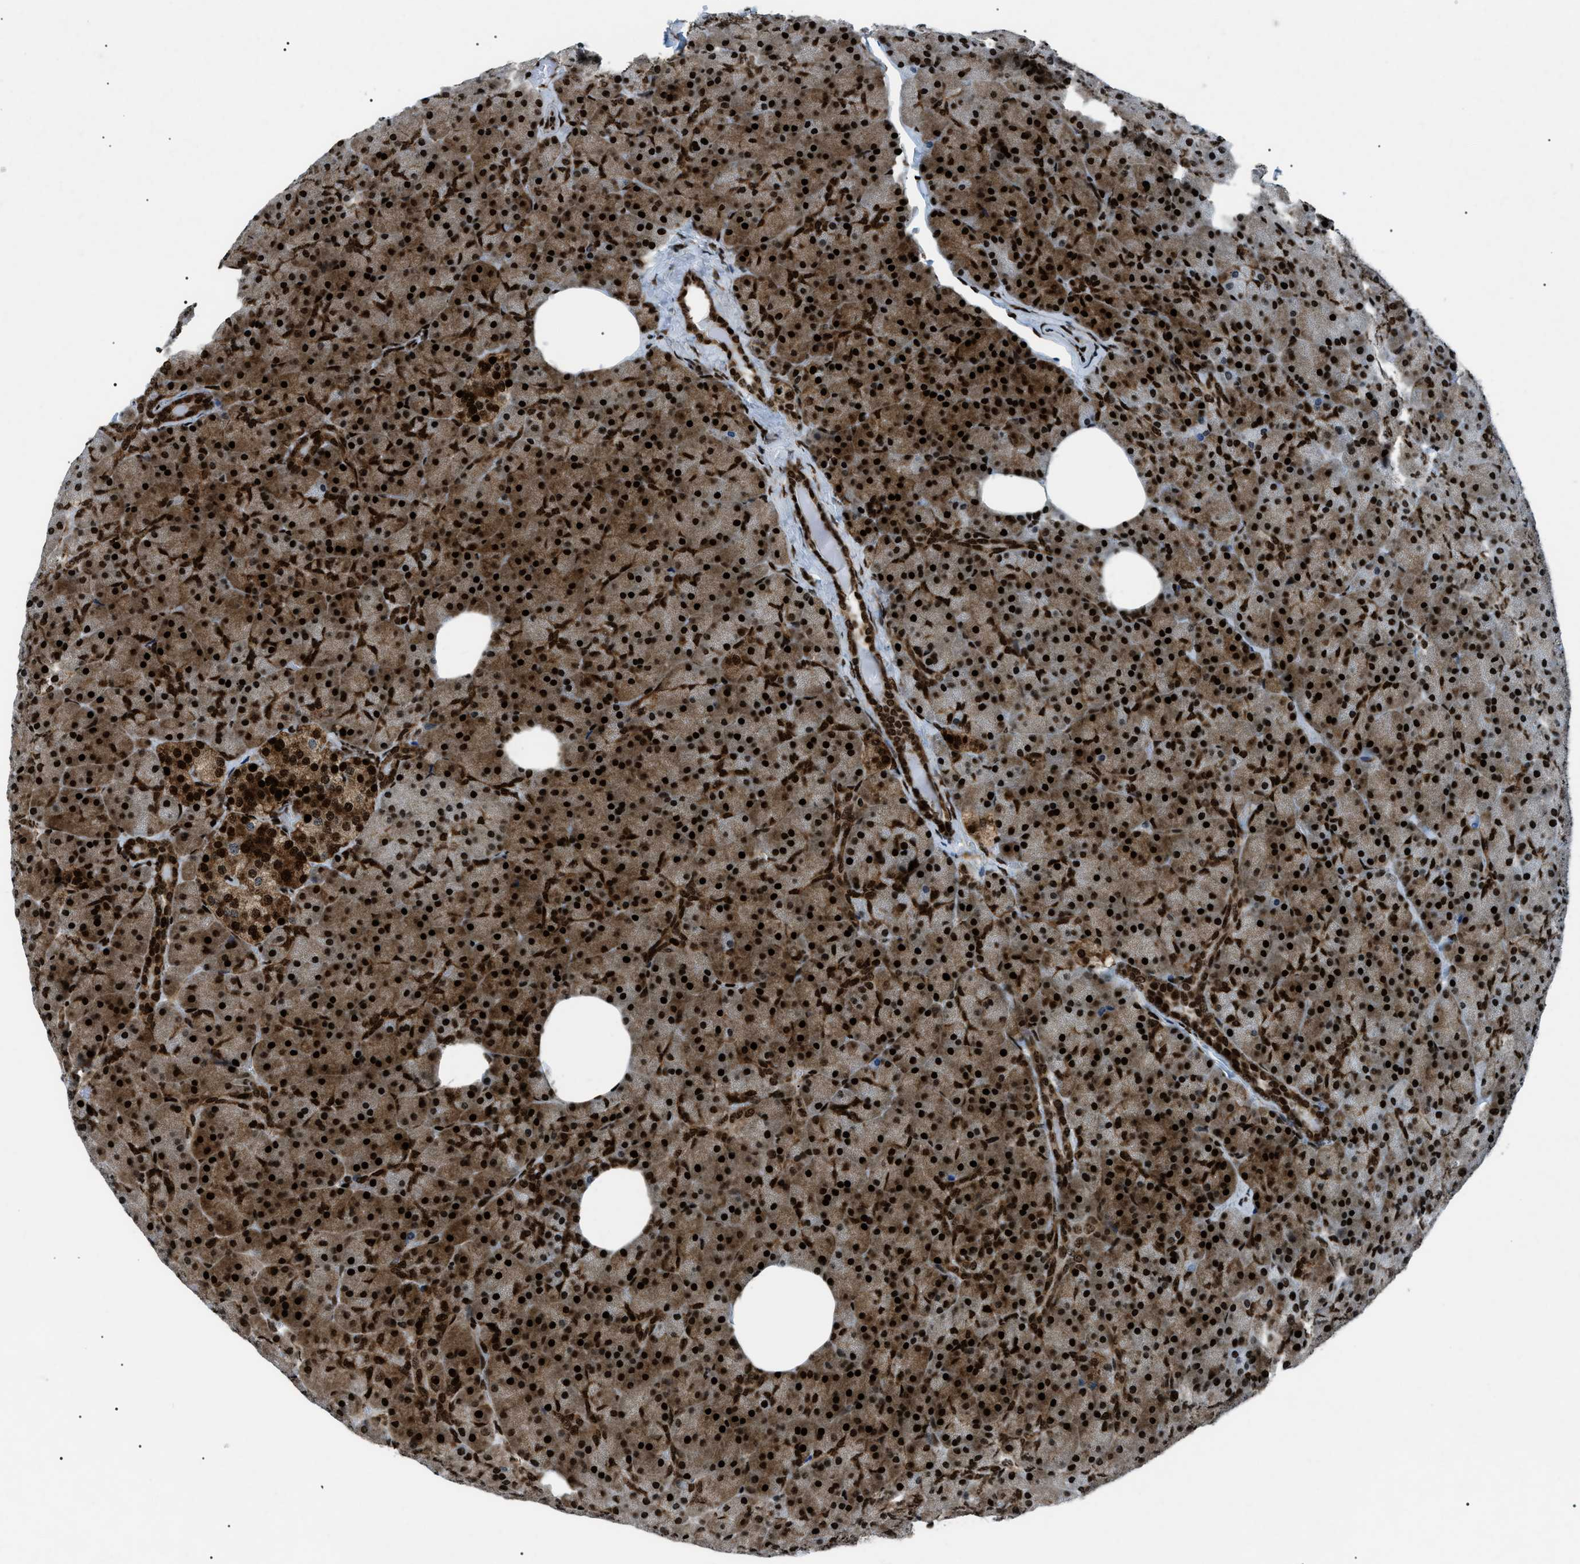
{"staining": {"intensity": "strong", "quantity": ">75%", "location": "cytoplasmic/membranous,nuclear"}, "tissue": "pancreas", "cell_type": "Exocrine glandular cells", "image_type": "normal", "snomed": [{"axis": "morphology", "description": "Normal tissue, NOS"}, {"axis": "topography", "description": "Pancreas"}], "caption": "IHC photomicrograph of normal pancreas: pancreas stained using IHC displays high levels of strong protein expression localized specifically in the cytoplasmic/membranous,nuclear of exocrine glandular cells, appearing as a cytoplasmic/membranous,nuclear brown color.", "gene": "HNRNPK", "patient": {"sex": "female", "age": 35}}